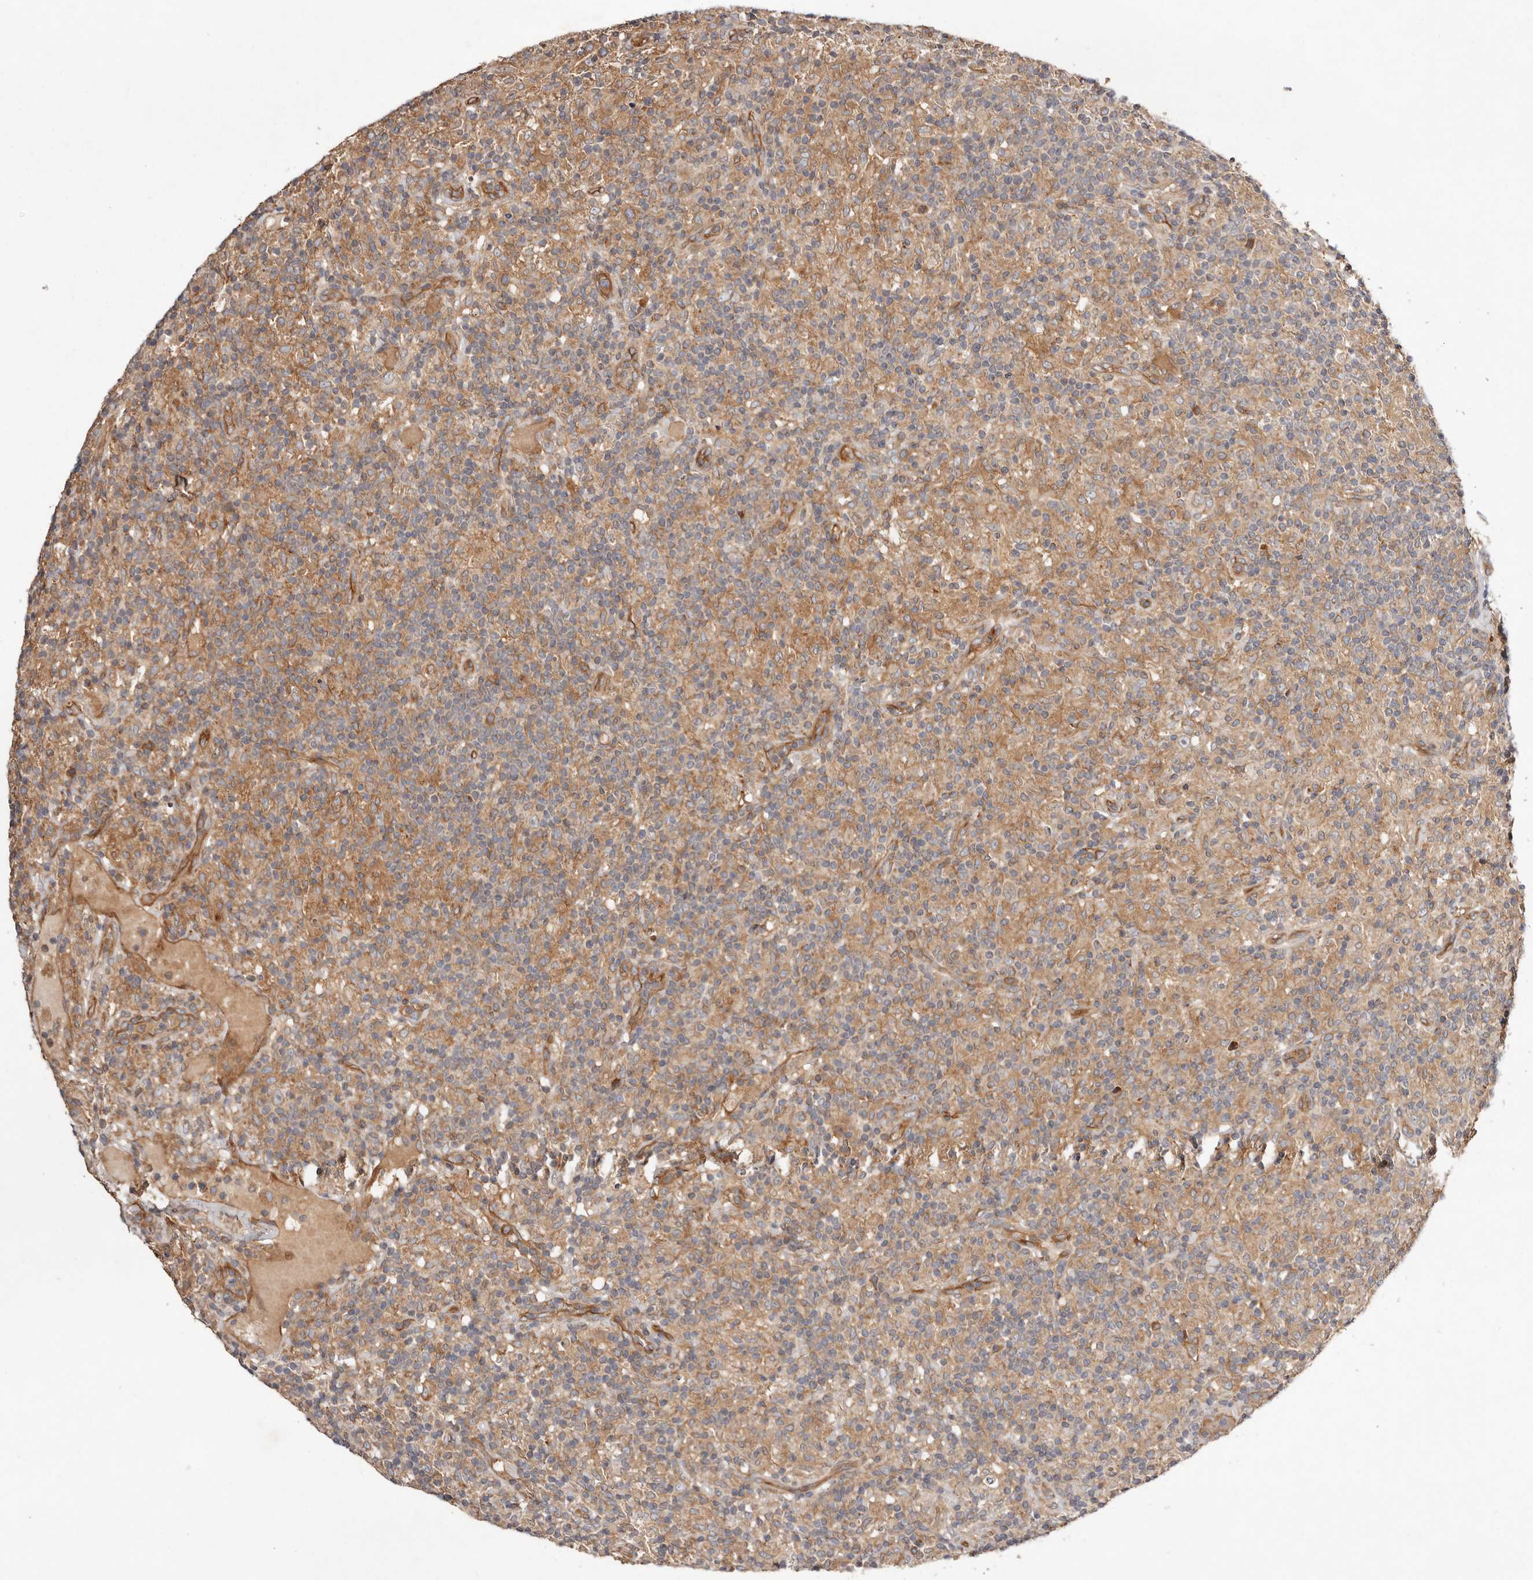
{"staining": {"intensity": "moderate", "quantity": ">75%", "location": "cytoplasmic/membranous"}, "tissue": "lymphoma", "cell_type": "Tumor cells", "image_type": "cancer", "snomed": [{"axis": "morphology", "description": "Hodgkin's disease, NOS"}, {"axis": "topography", "description": "Lymph node"}], "caption": "Immunohistochemistry (IHC) (DAB (3,3'-diaminobenzidine)) staining of Hodgkin's disease reveals moderate cytoplasmic/membranous protein staining in about >75% of tumor cells.", "gene": "MACF1", "patient": {"sex": "male", "age": 70}}